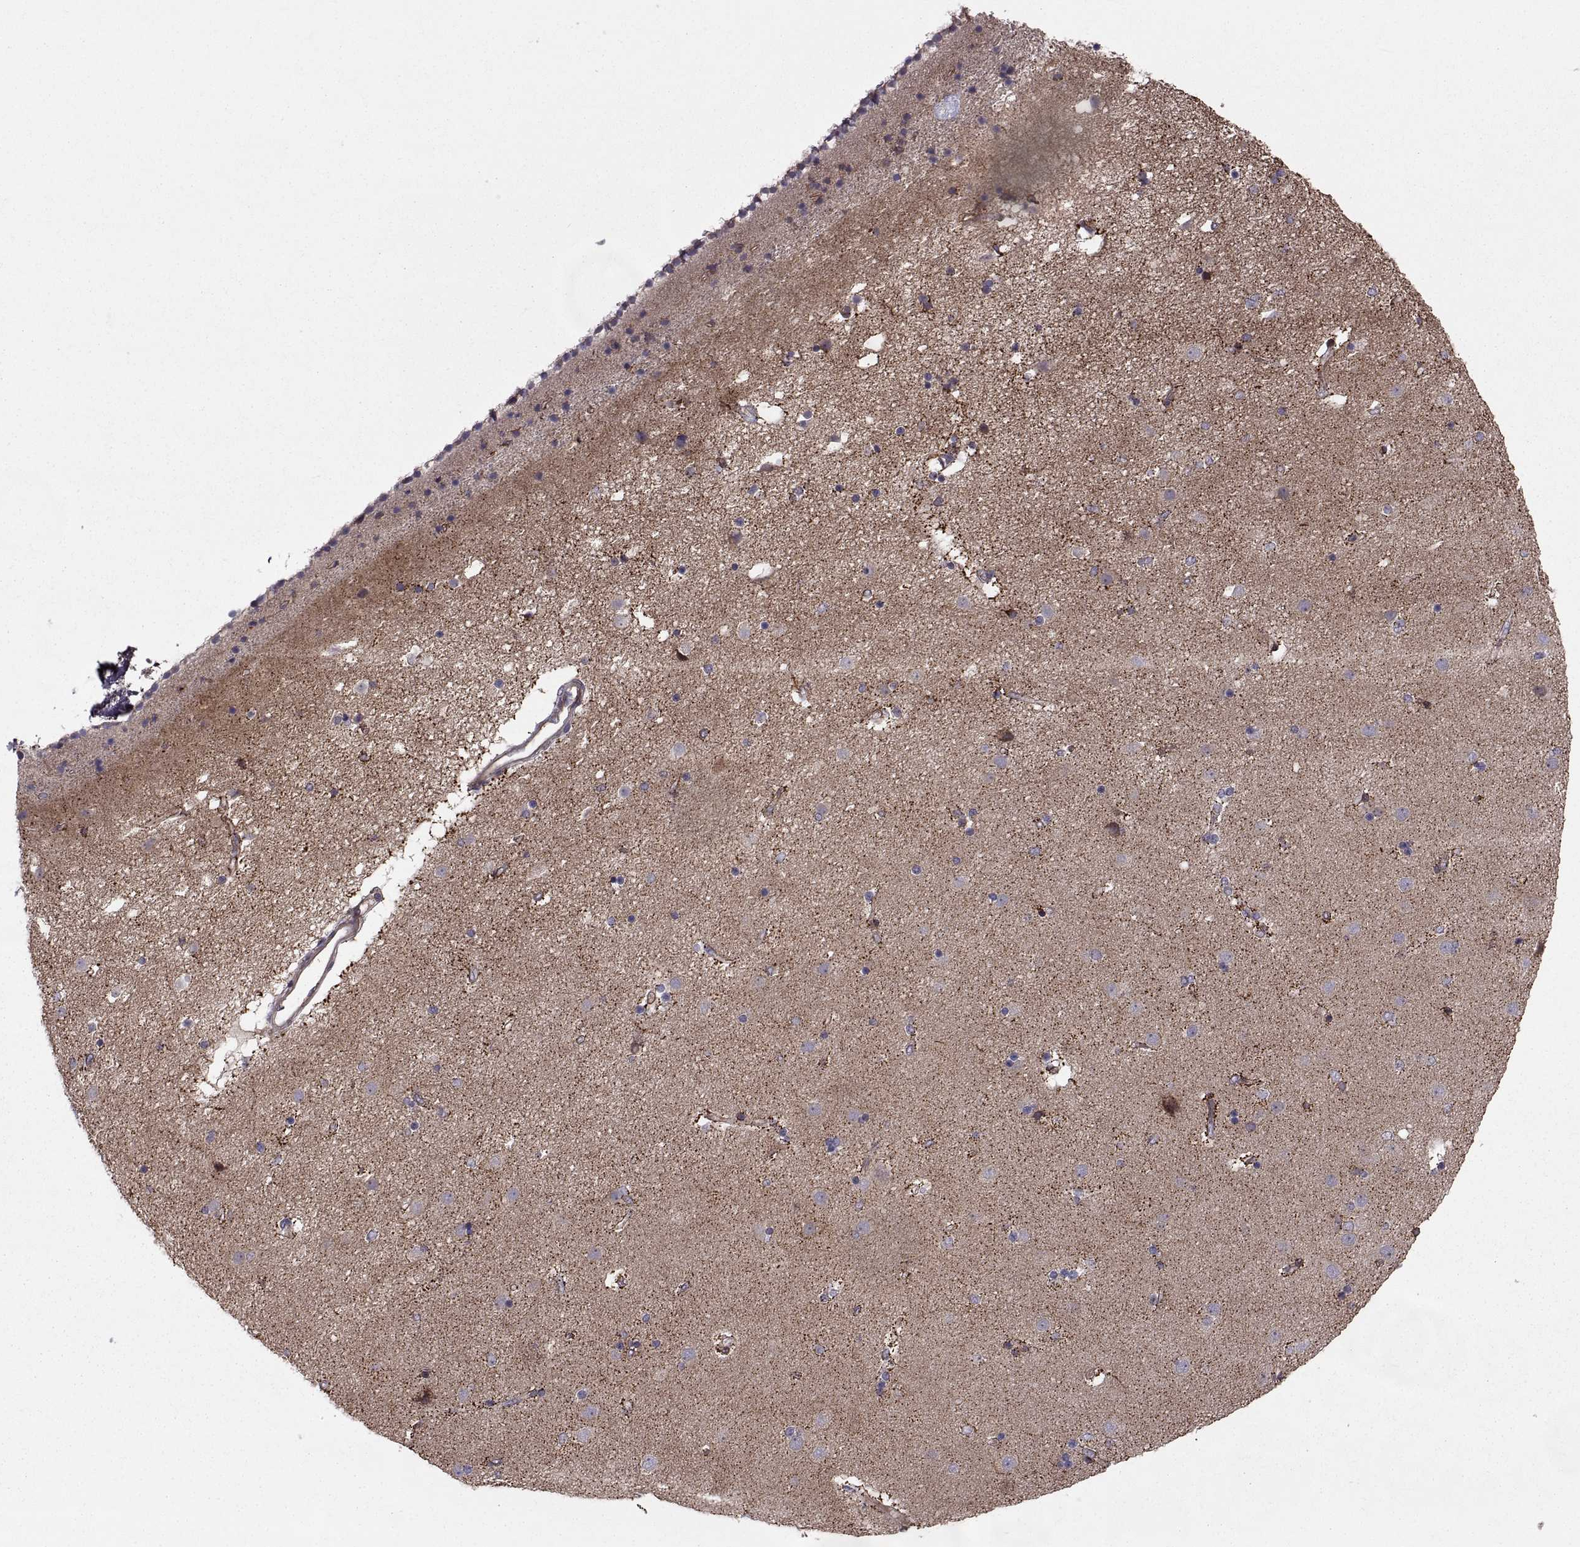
{"staining": {"intensity": "moderate", "quantity": "<25%", "location": "cytoplasmic/membranous"}, "tissue": "caudate", "cell_type": "Glial cells", "image_type": "normal", "snomed": [{"axis": "morphology", "description": "Normal tissue, NOS"}, {"axis": "topography", "description": "Lateral ventricle wall"}], "caption": "This is a photomicrograph of IHC staining of normal caudate, which shows moderate staining in the cytoplasmic/membranous of glial cells.", "gene": "TESC", "patient": {"sex": "female", "age": 71}}